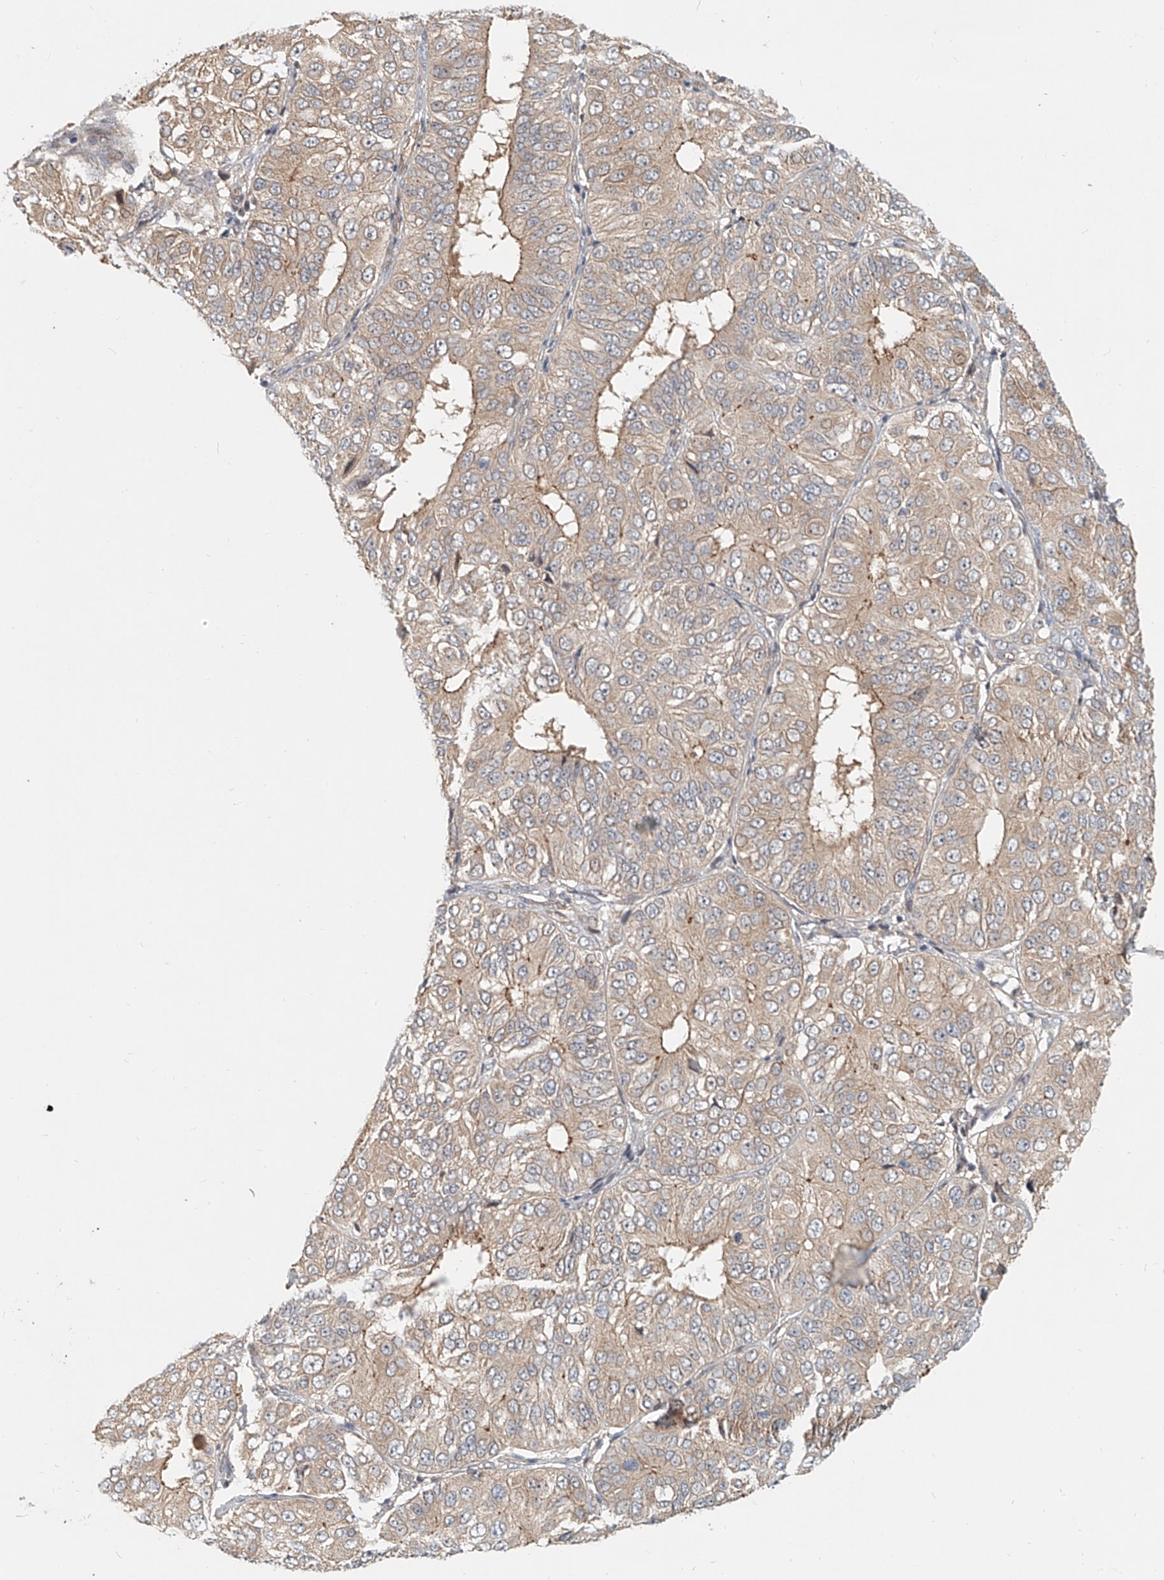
{"staining": {"intensity": "weak", "quantity": "25%-75%", "location": "cytoplasmic/membranous"}, "tissue": "ovarian cancer", "cell_type": "Tumor cells", "image_type": "cancer", "snomed": [{"axis": "morphology", "description": "Carcinoma, endometroid"}, {"axis": "topography", "description": "Ovary"}], "caption": "Brown immunohistochemical staining in ovarian cancer shows weak cytoplasmic/membranous expression in about 25%-75% of tumor cells.", "gene": "SASH1", "patient": {"sex": "female", "age": 51}}